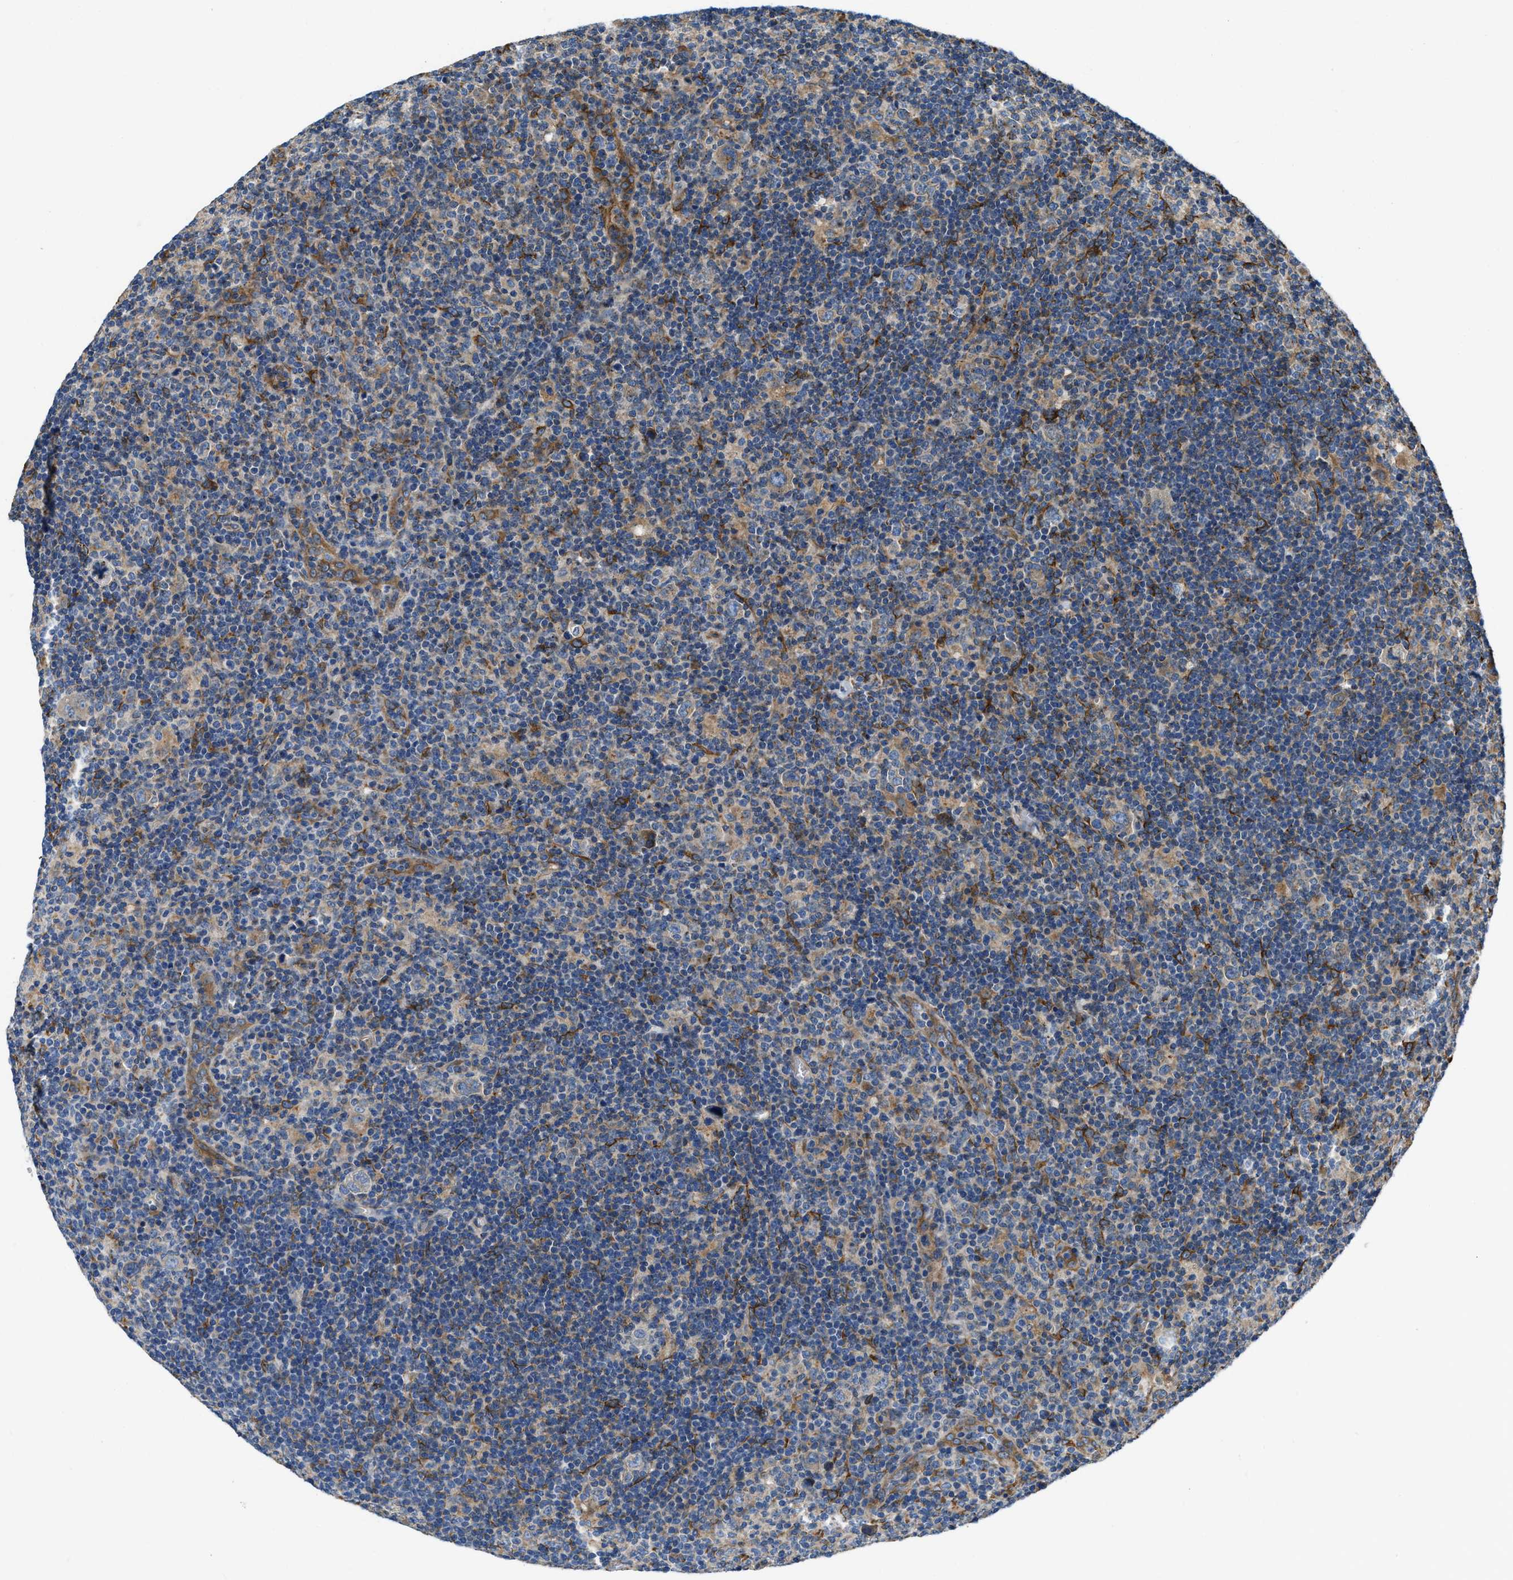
{"staining": {"intensity": "weak", "quantity": ">75%", "location": "cytoplasmic/membranous"}, "tissue": "lymphoma", "cell_type": "Tumor cells", "image_type": "cancer", "snomed": [{"axis": "morphology", "description": "Hodgkin's disease, NOS"}, {"axis": "topography", "description": "Lymph node"}], "caption": "High-magnification brightfield microscopy of Hodgkin's disease stained with DAB (brown) and counterstained with hematoxylin (blue). tumor cells exhibit weak cytoplasmic/membranous staining is identified in approximately>75% of cells. The protein is stained brown, and the nuclei are stained in blue (DAB (3,3'-diaminobenzidine) IHC with brightfield microscopy, high magnification).", "gene": "ARL6IP5", "patient": {"sex": "female", "age": 57}}